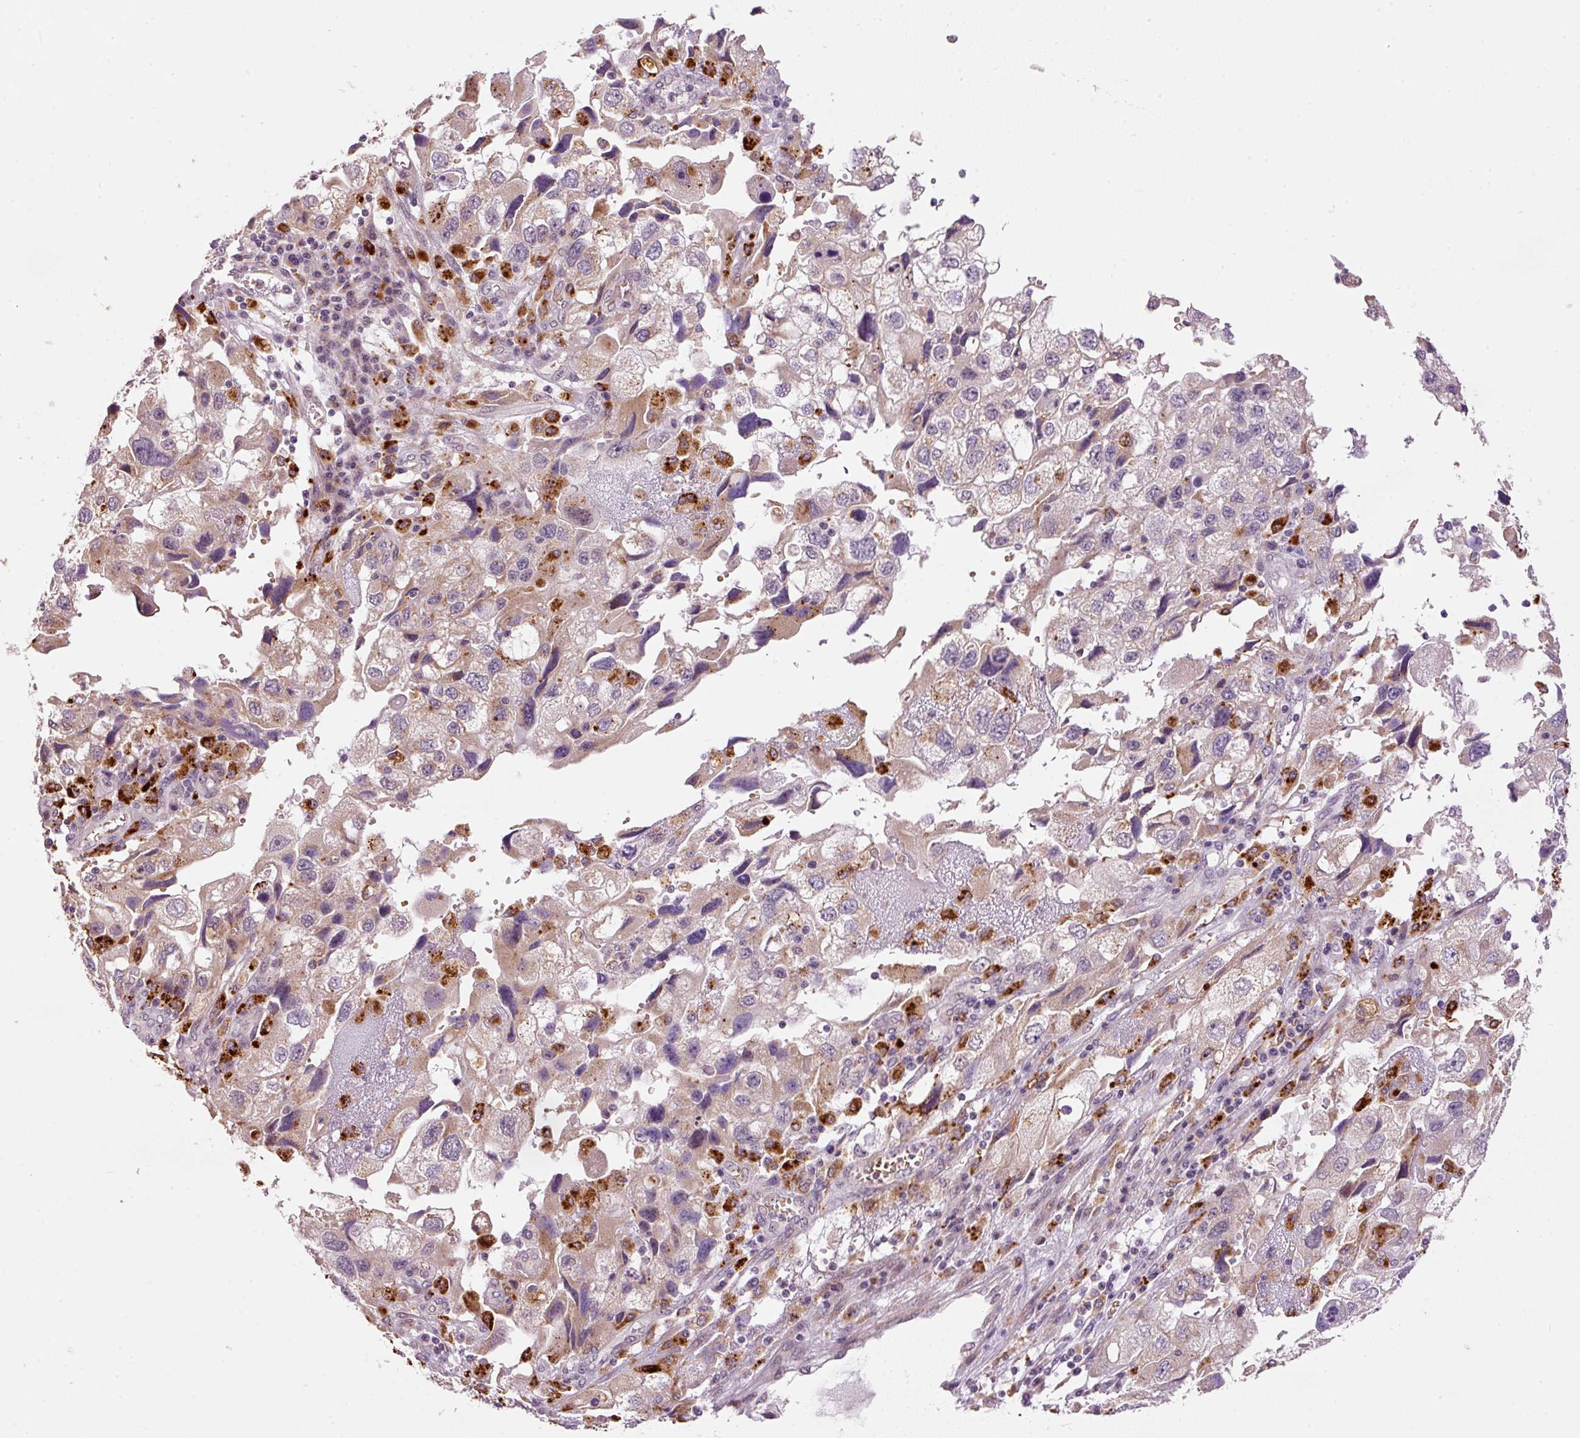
{"staining": {"intensity": "weak", "quantity": "<25%", "location": "cytoplasmic/membranous"}, "tissue": "endometrial cancer", "cell_type": "Tumor cells", "image_type": "cancer", "snomed": [{"axis": "morphology", "description": "Adenocarcinoma, NOS"}, {"axis": "topography", "description": "Endometrium"}], "caption": "This photomicrograph is of endometrial adenocarcinoma stained with IHC to label a protein in brown with the nuclei are counter-stained blue. There is no positivity in tumor cells. The staining is performed using DAB (3,3'-diaminobenzidine) brown chromogen with nuclei counter-stained in using hematoxylin.", "gene": "ZNF639", "patient": {"sex": "female", "age": 49}}